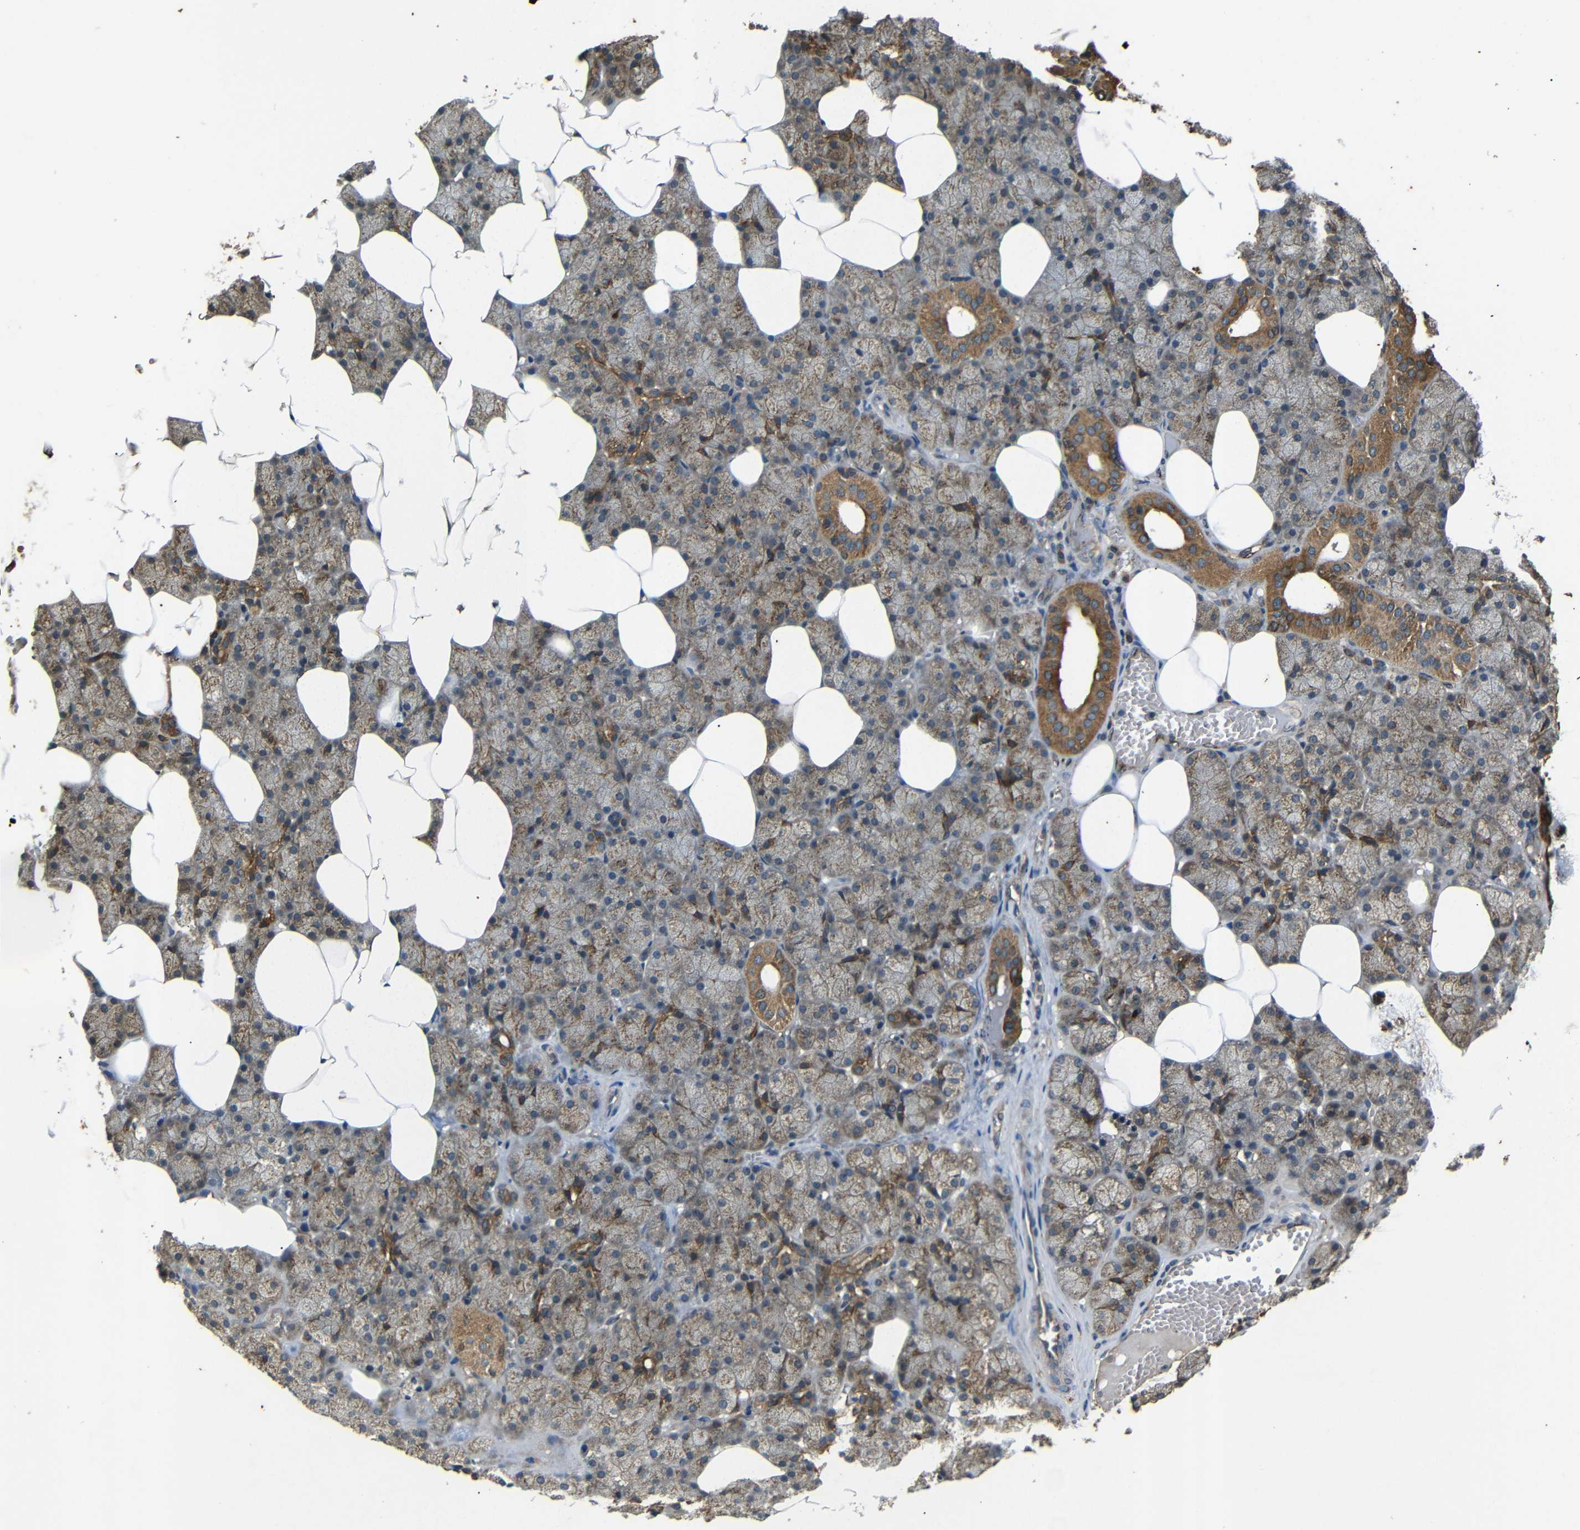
{"staining": {"intensity": "strong", "quantity": "25%-75%", "location": "cytoplasmic/membranous"}, "tissue": "salivary gland", "cell_type": "Glandular cells", "image_type": "normal", "snomed": [{"axis": "morphology", "description": "Normal tissue, NOS"}, {"axis": "topography", "description": "Salivary gland"}], "caption": "Protein expression analysis of unremarkable salivary gland exhibits strong cytoplasmic/membranous positivity in about 25%-75% of glandular cells.", "gene": "TRPC1", "patient": {"sex": "male", "age": 62}}